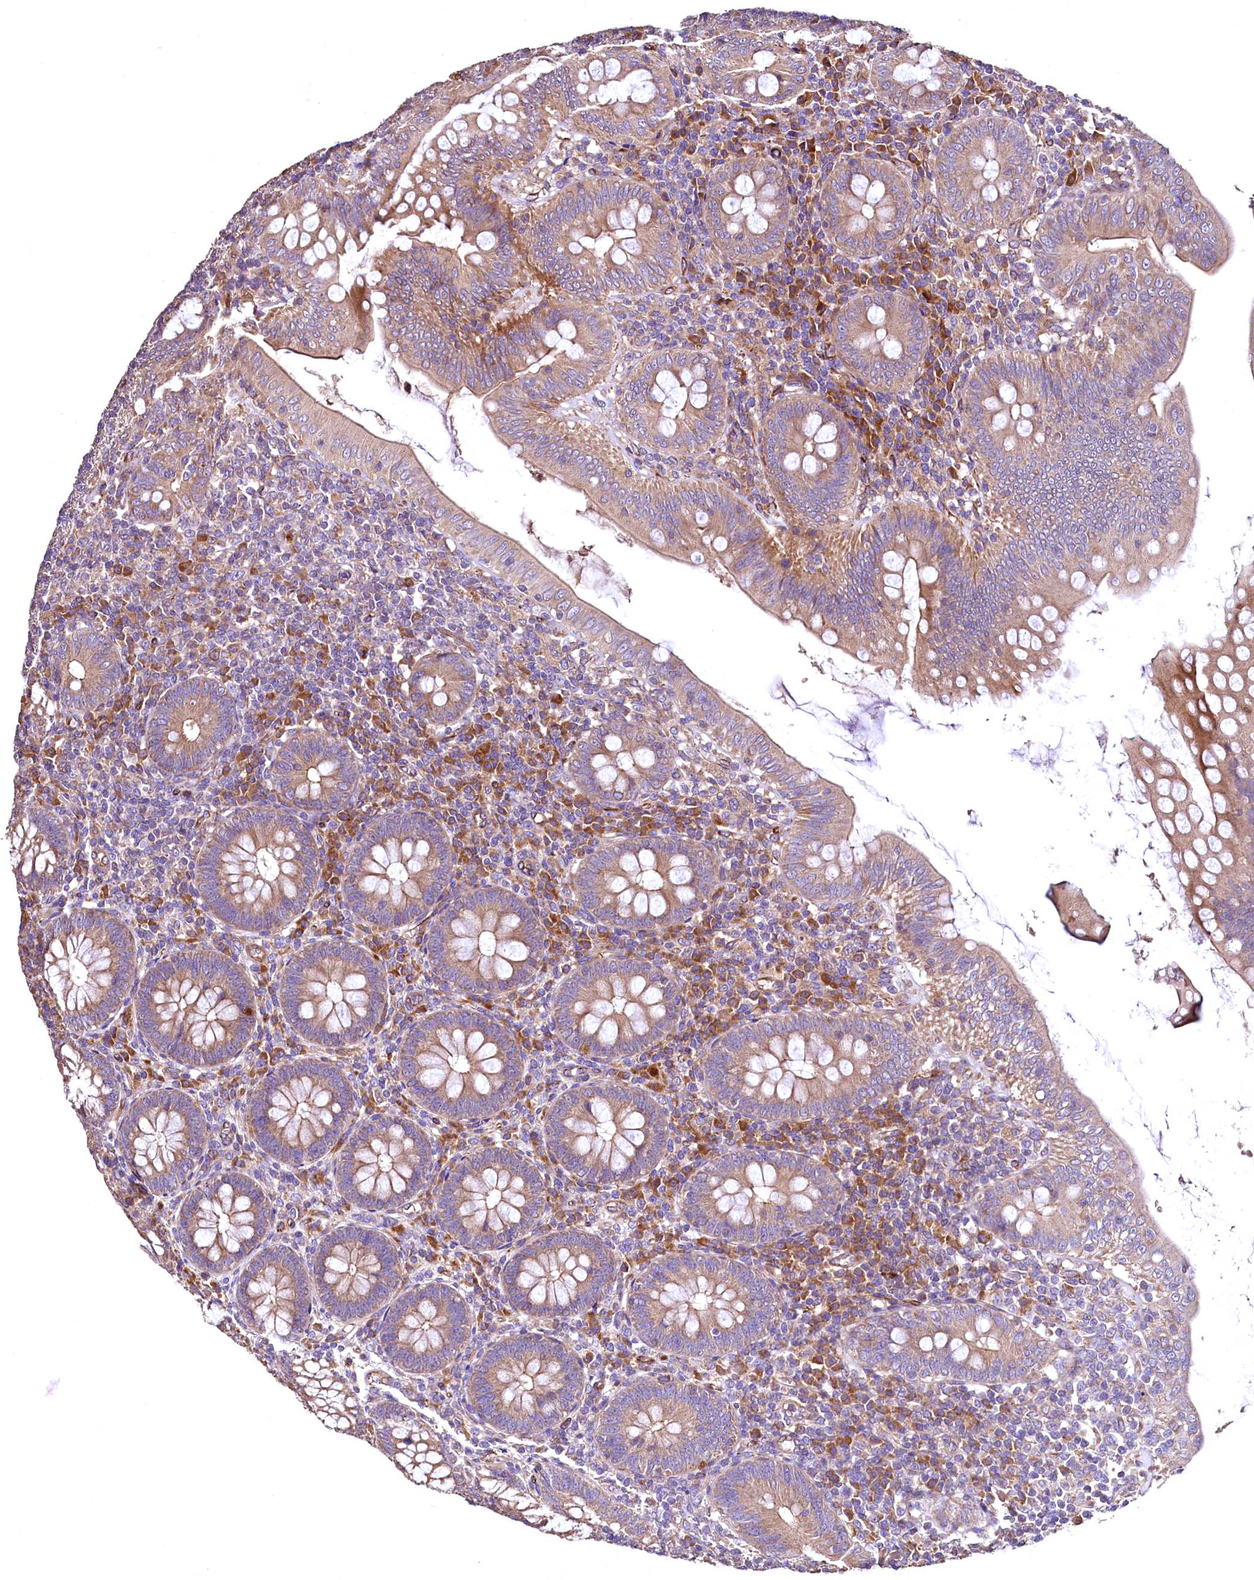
{"staining": {"intensity": "moderate", "quantity": ">75%", "location": "cytoplasmic/membranous"}, "tissue": "appendix", "cell_type": "Glandular cells", "image_type": "normal", "snomed": [{"axis": "morphology", "description": "Normal tissue, NOS"}, {"axis": "topography", "description": "Appendix"}], "caption": "Brown immunohistochemical staining in normal human appendix displays moderate cytoplasmic/membranous positivity in about >75% of glandular cells.", "gene": "RASSF1", "patient": {"sex": "male", "age": 14}}